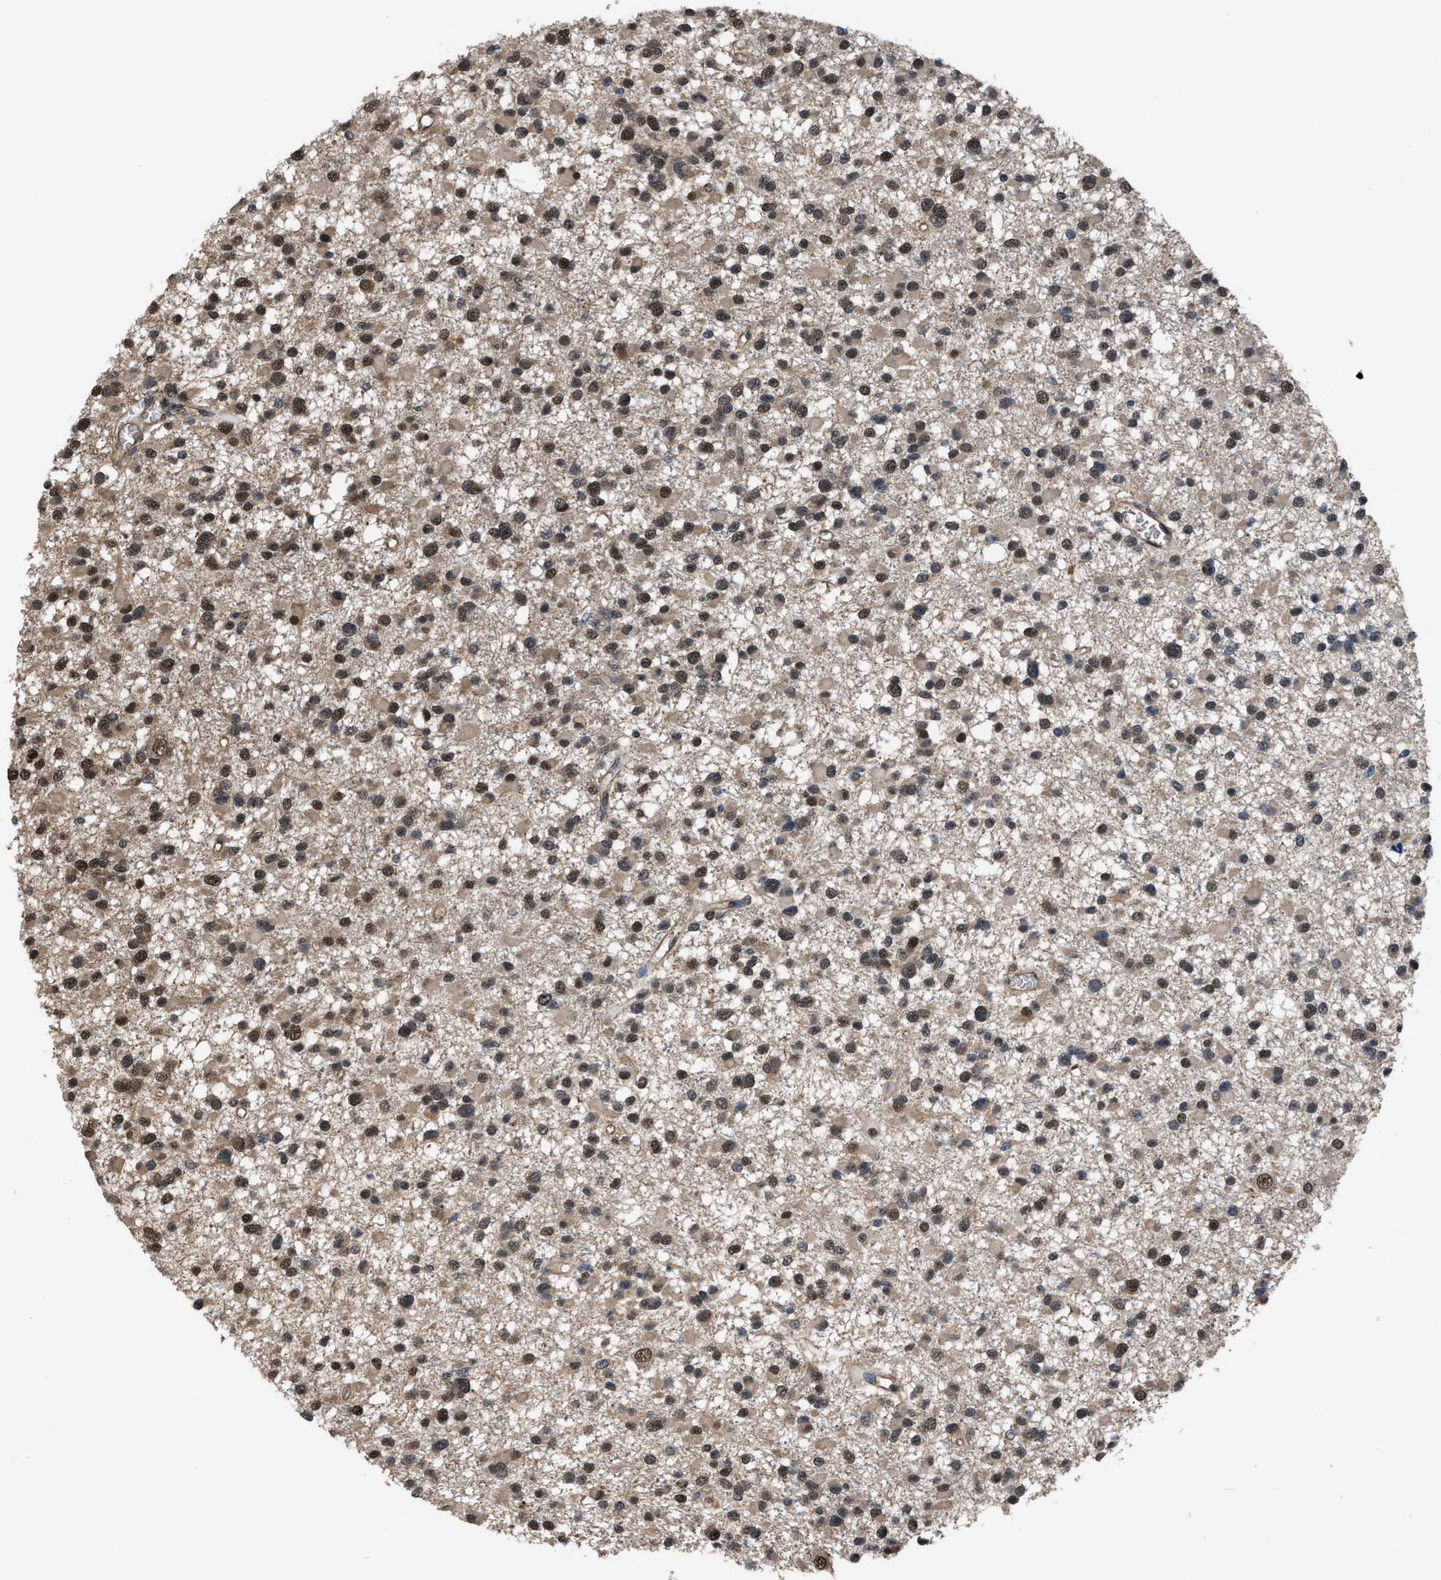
{"staining": {"intensity": "moderate", "quantity": ">75%", "location": "nuclear"}, "tissue": "glioma", "cell_type": "Tumor cells", "image_type": "cancer", "snomed": [{"axis": "morphology", "description": "Glioma, malignant, Low grade"}, {"axis": "topography", "description": "Brain"}], "caption": "Protein analysis of glioma tissue displays moderate nuclear positivity in about >75% of tumor cells.", "gene": "FNTA", "patient": {"sex": "female", "age": 22}}